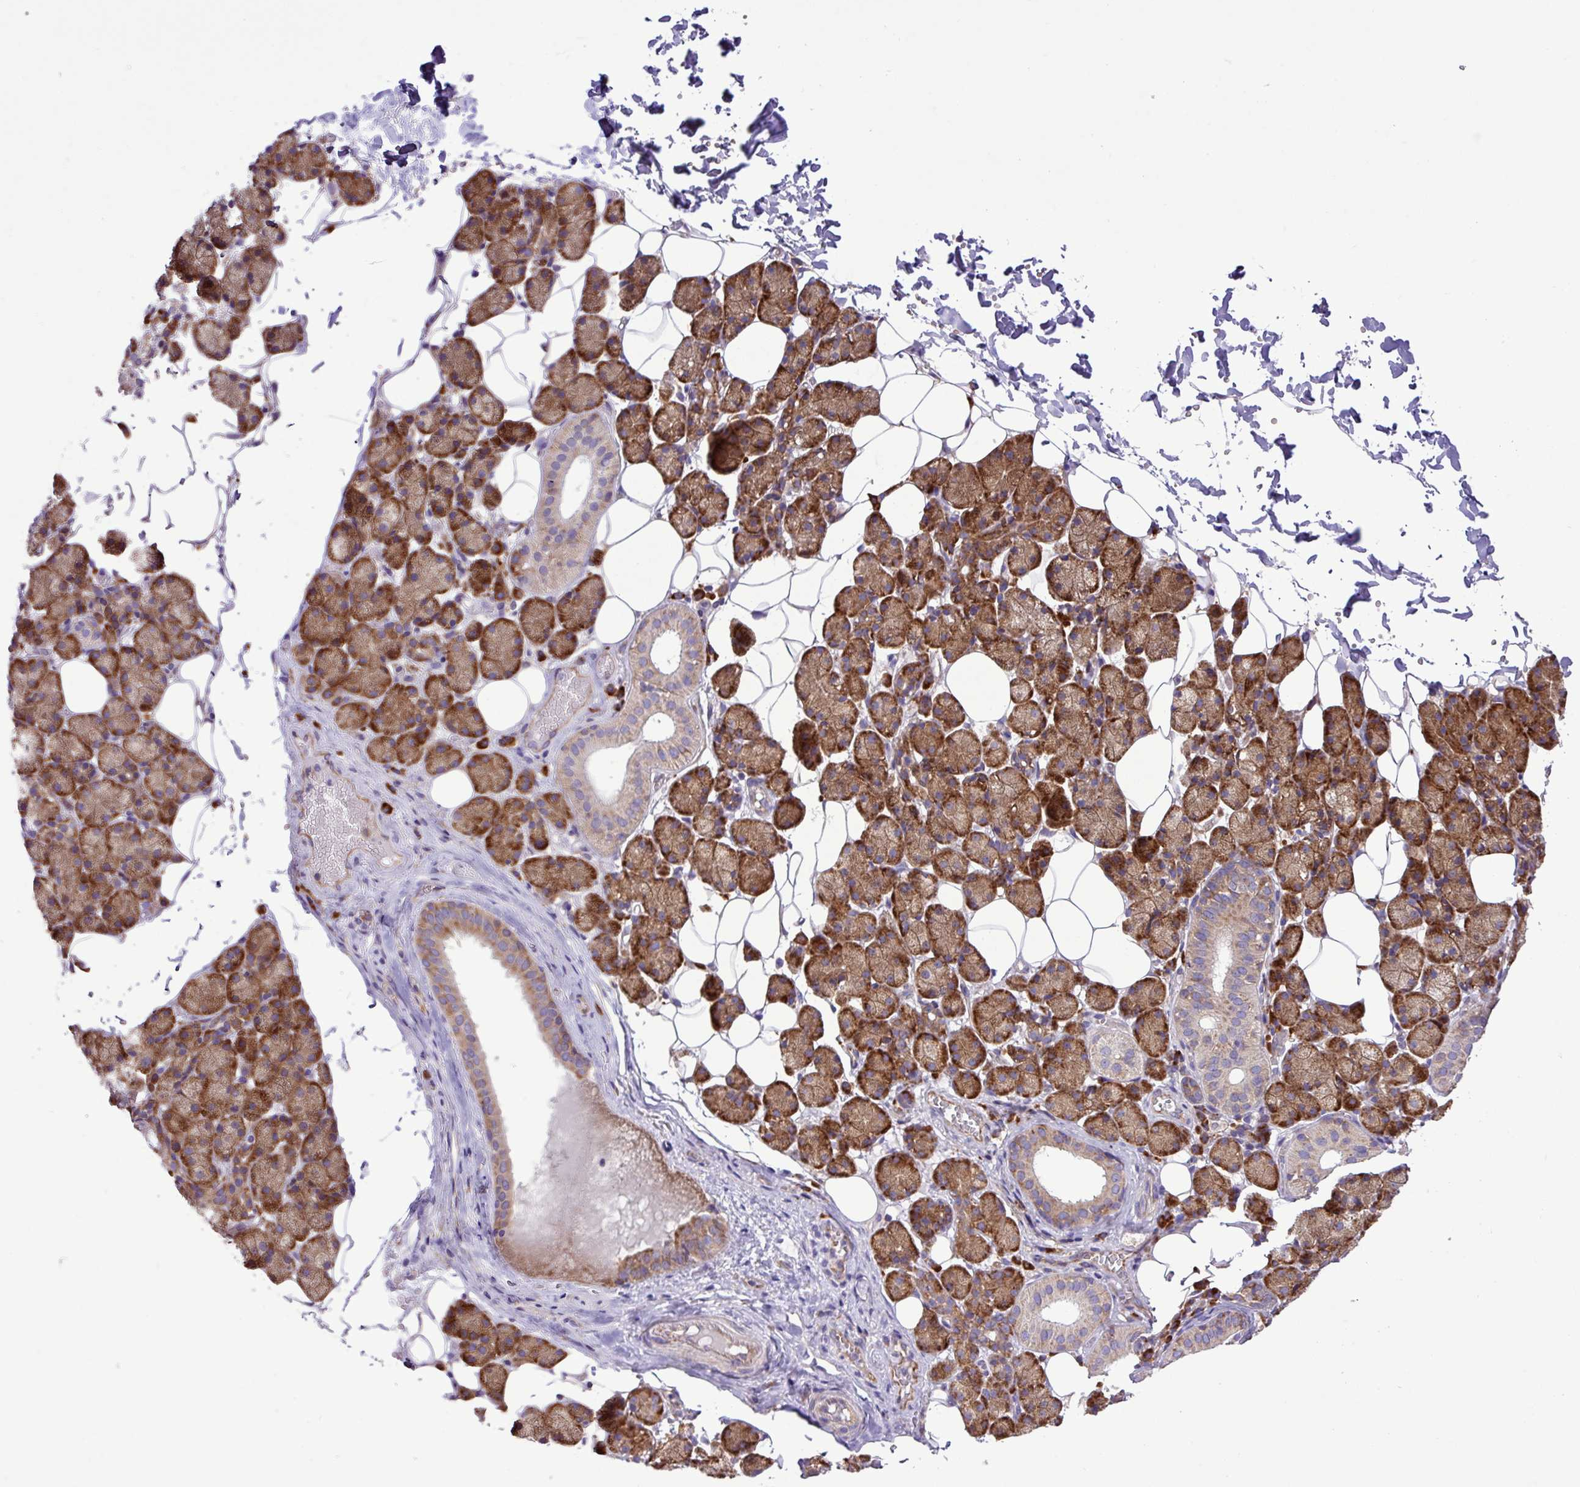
{"staining": {"intensity": "moderate", "quantity": ">75%", "location": "cytoplasmic/membranous"}, "tissue": "salivary gland", "cell_type": "Glandular cells", "image_type": "normal", "snomed": [{"axis": "morphology", "description": "Normal tissue, NOS"}, {"axis": "topography", "description": "Salivary gland"}], "caption": "IHC image of benign salivary gland: salivary gland stained using immunohistochemistry reveals medium levels of moderate protein expression localized specifically in the cytoplasmic/membranous of glandular cells, appearing as a cytoplasmic/membranous brown color.", "gene": "RPL13", "patient": {"sex": "female", "age": 33}}